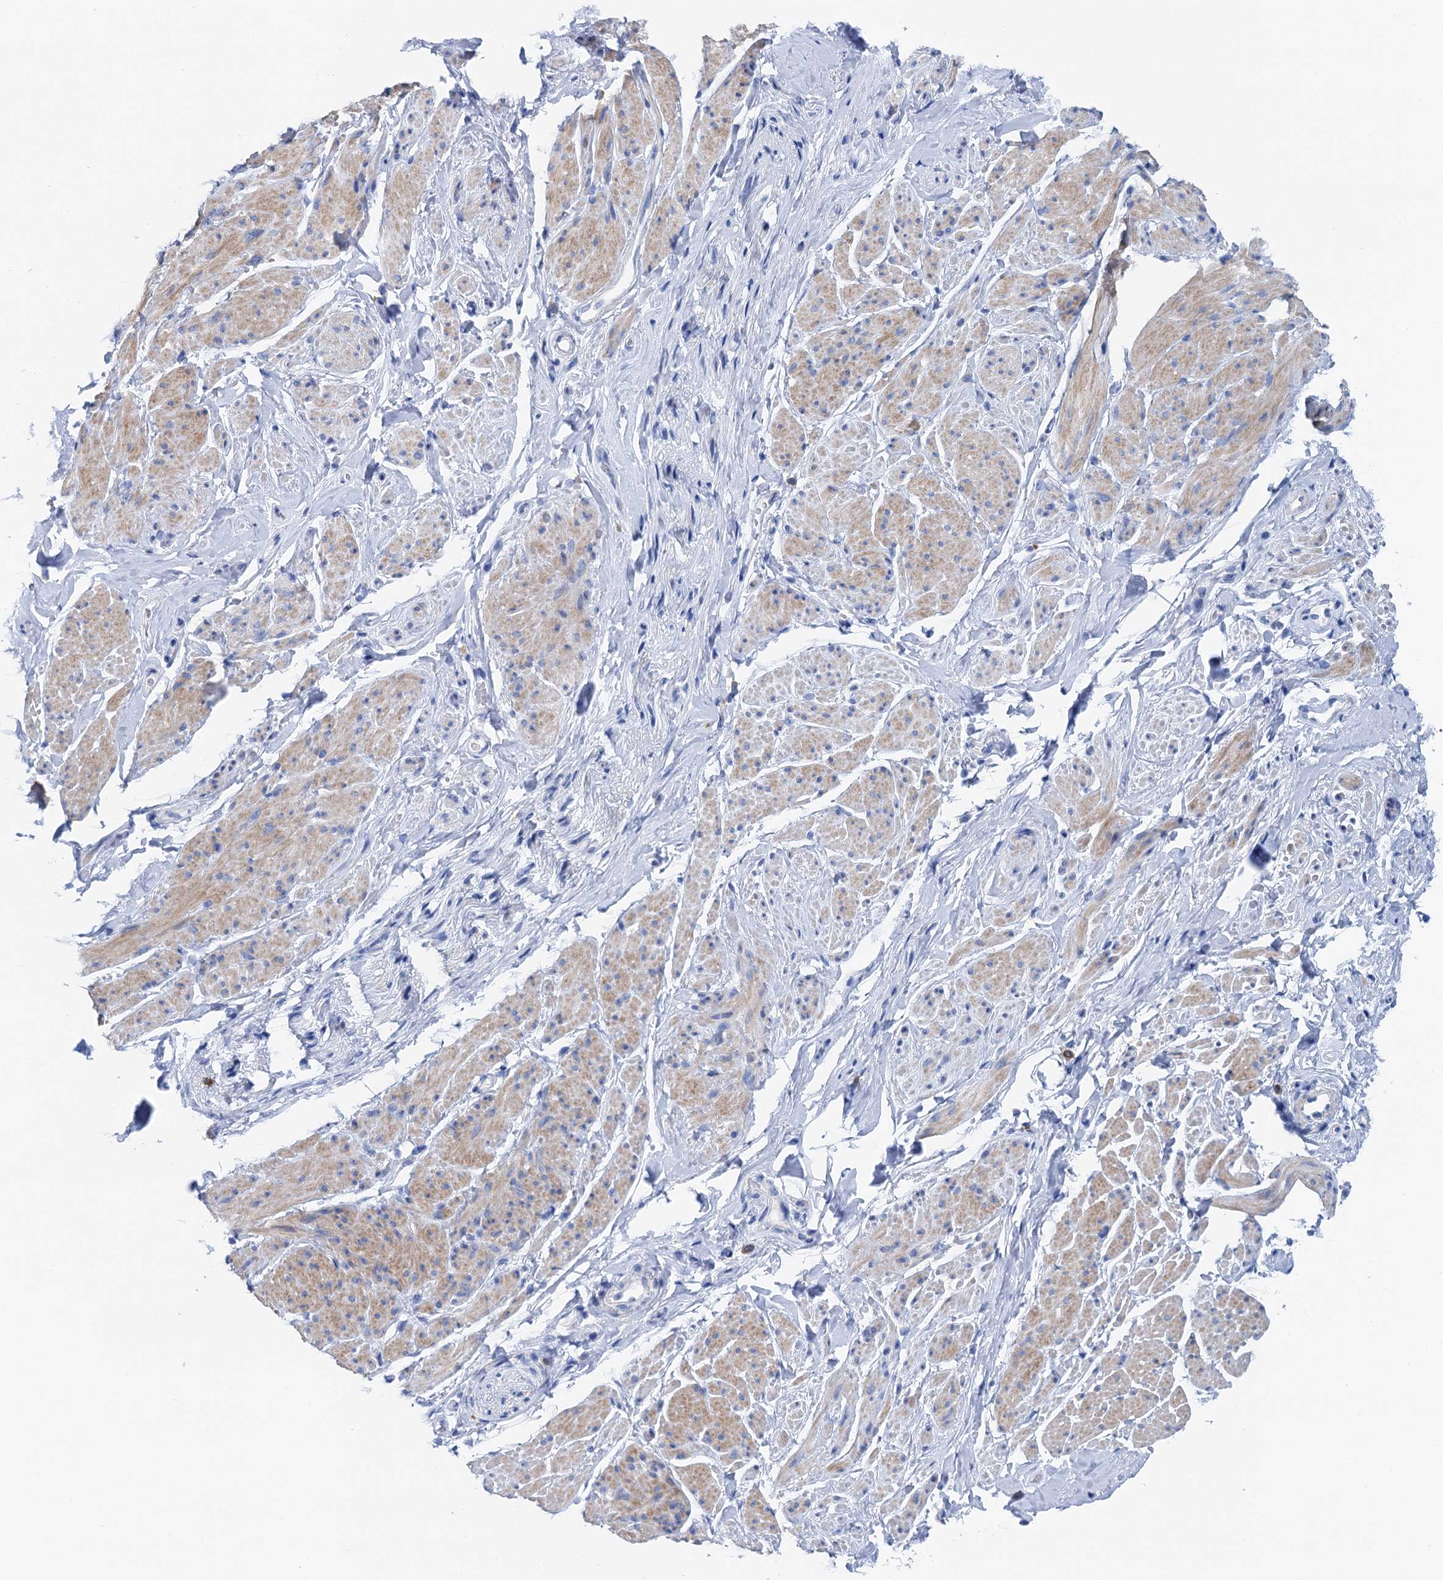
{"staining": {"intensity": "weak", "quantity": "25%-75%", "location": "cytoplasmic/membranous"}, "tissue": "smooth muscle", "cell_type": "Smooth muscle cells", "image_type": "normal", "snomed": [{"axis": "morphology", "description": "Normal tissue, NOS"}, {"axis": "topography", "description": "Smooth muscle"}, {"axis": "topography", "description": "Peripheral nerve tissue"}], "caption": "DAB immunohistochemical staining of unremarkable human smooth muscle displays weak cytoplasmic/membranous protein staining in about 25%-75% of smooth muscle cells.", "gene": "NLRP10", "patient": {"sex": "male", "age": 69}}